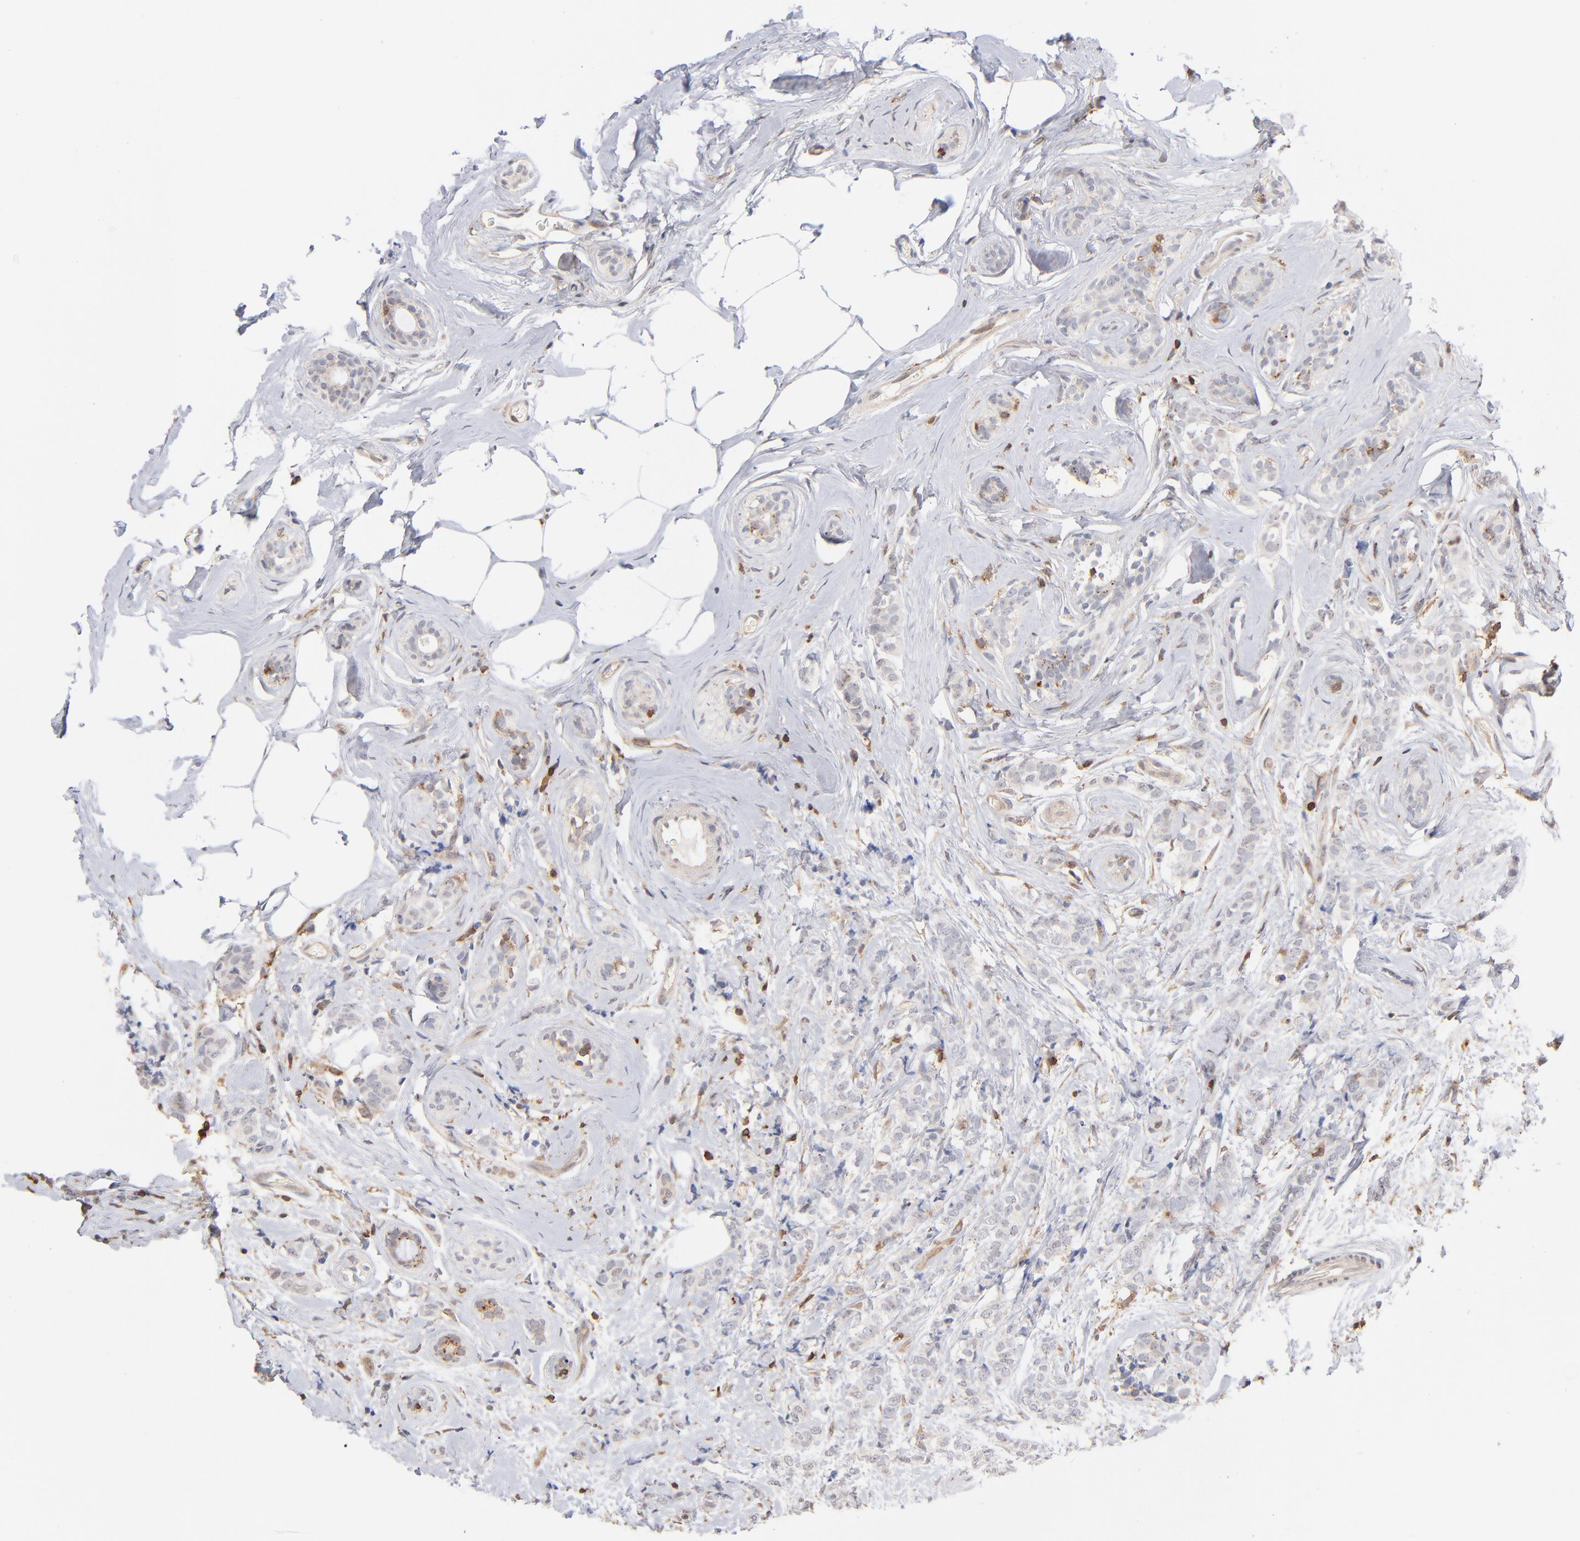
{"staining": {"intensity": "negative", "quantity": "none", "location": "none"}, "tissue": "breast cancer", "cell_type": "Tumor cells", "image_type": "cancer", "snomed": [{"axis": "morphology", "description": "Lobular carcinoma"}, {"axis": "topography", "description": "Breast"}], "caption": "Immunohistochemical staining of human lobular carcinoma (breast) demonstrates no significant positivity in tumor cells.", "gene": "WIPF1", "patient": {"sex": "female", "age": 60}}